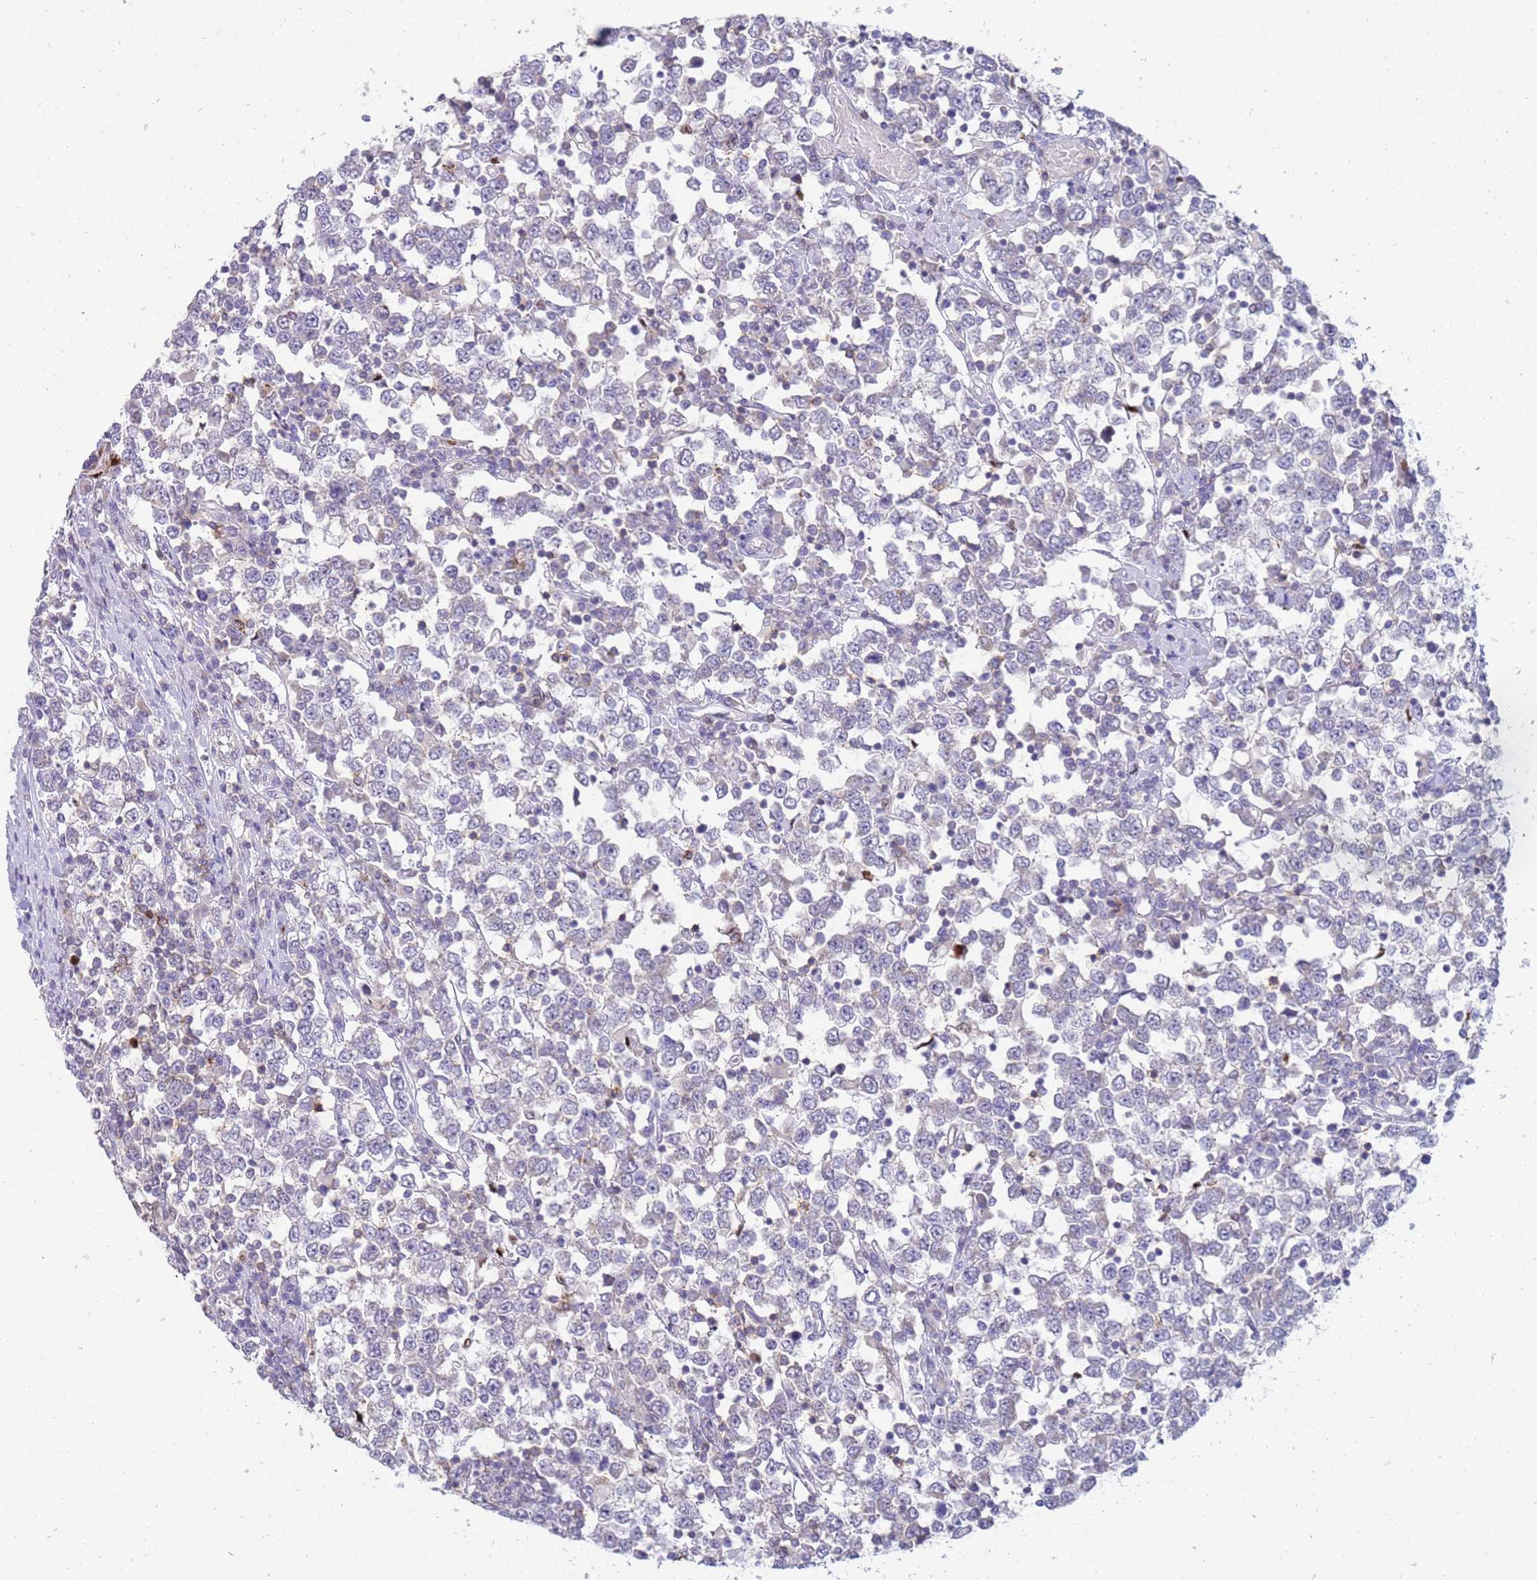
{"staining": {"intensity": "negative", "quantity": "none", "location": "none"}, "tissue": "testis cancer", "cell_type": "Tumor cells", "image_type": "cancer", "snomed": [{"axis": "morphology", "description": "Seminoma, NOS"}, {"axis": "topography", "description": "Testis"}], "caption": "The photomicrograph exhibits no staining of tumor cells in testis cancer.", "gene": "STK25", "patient": {"sex": "male", "age": 65}}